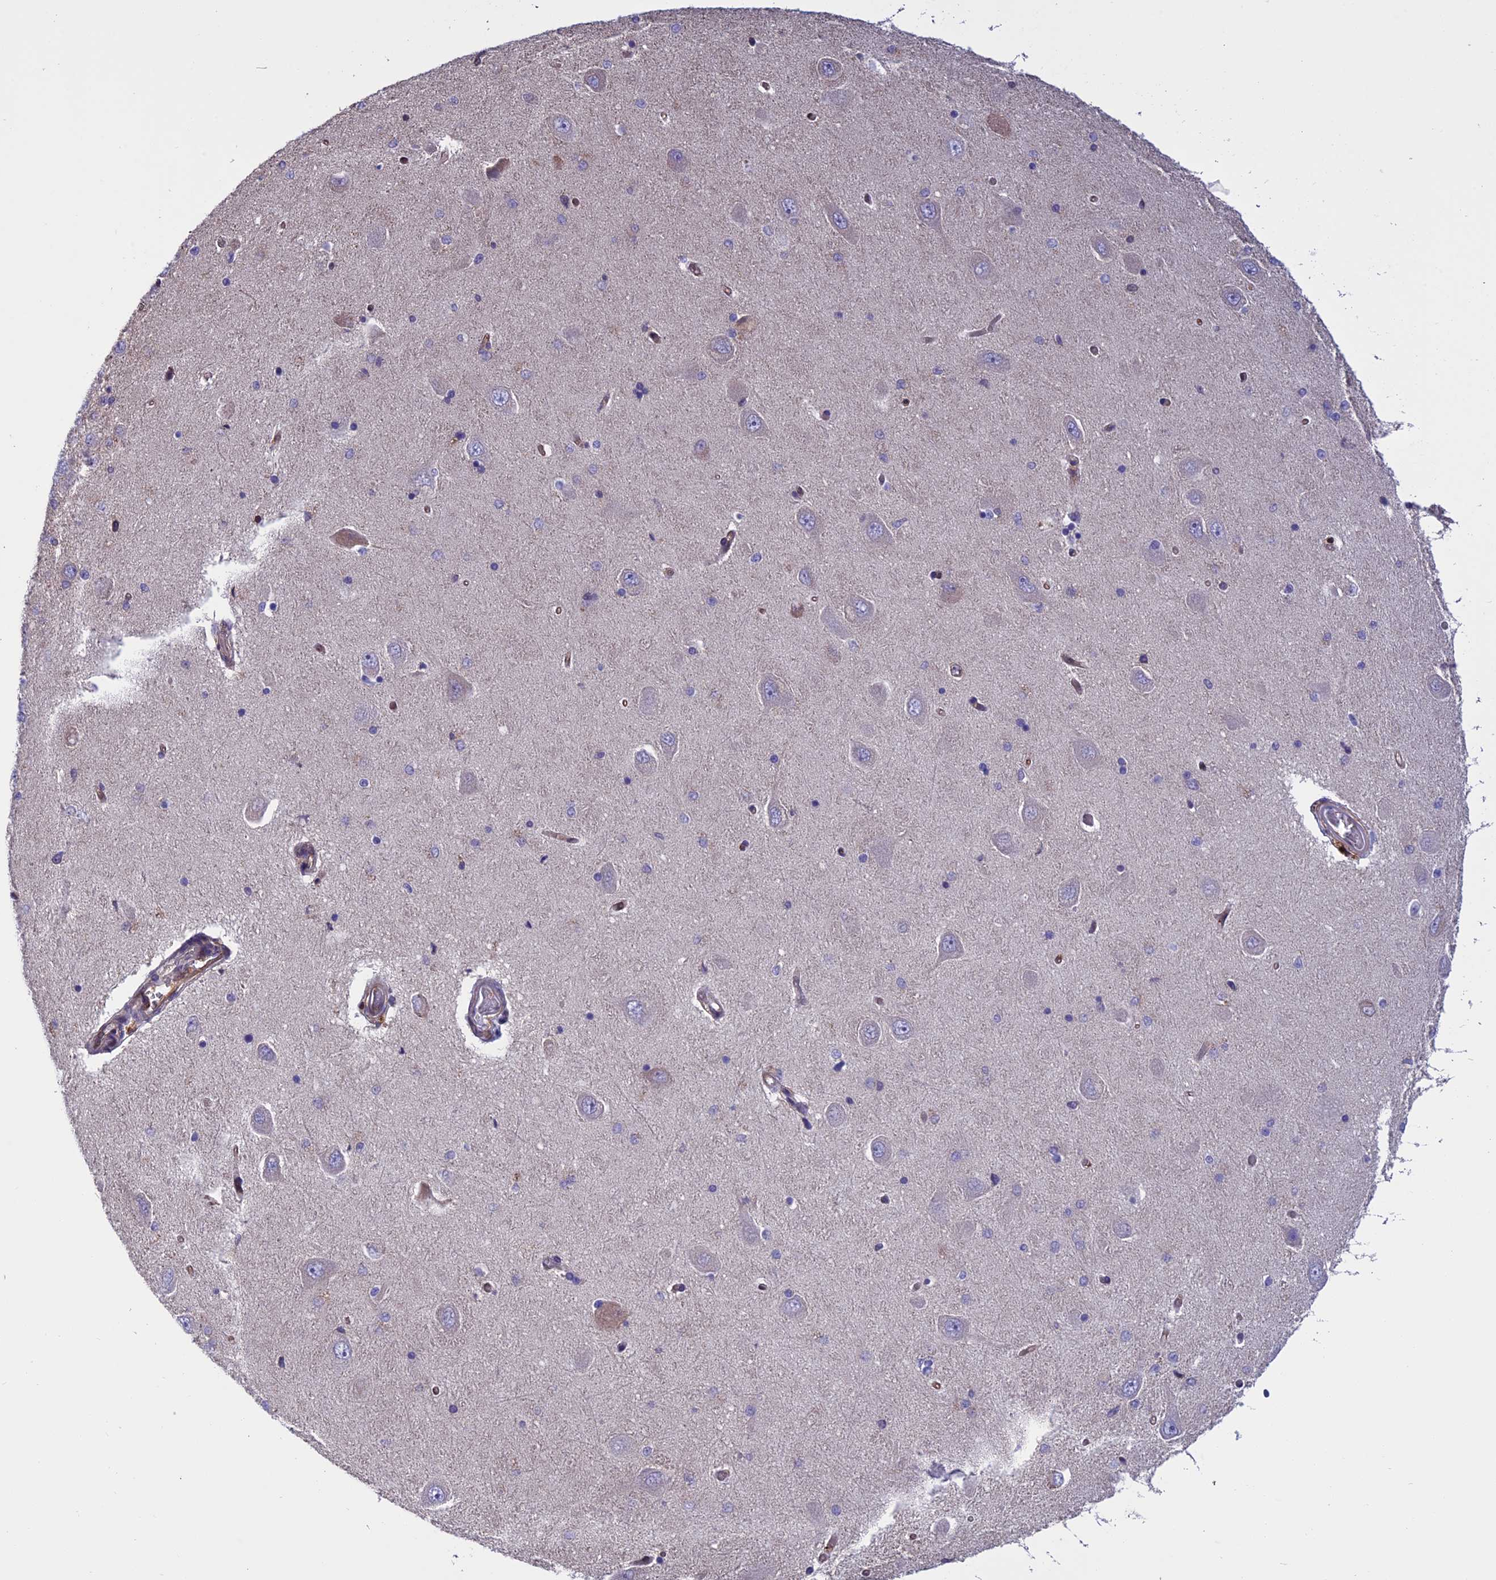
{"staining": {"intensity": "negative", "quantity": "none", "location": "none"}, "tissue": "hippocampus", "cell_type": "Glial cells", "image_type": "normal", "snomed": [{"axis": "morphology", "description": "Normal tissue, NOS"}, {"axis": "topography", "description": "Hippocampus"}], "caption": "Hippocampus stained for a protein using immunohistochemistry (IHC) displays no staining glial cells.", "gene": "ARHGAP18", "patient": {"sex": "male", "age": 45}}